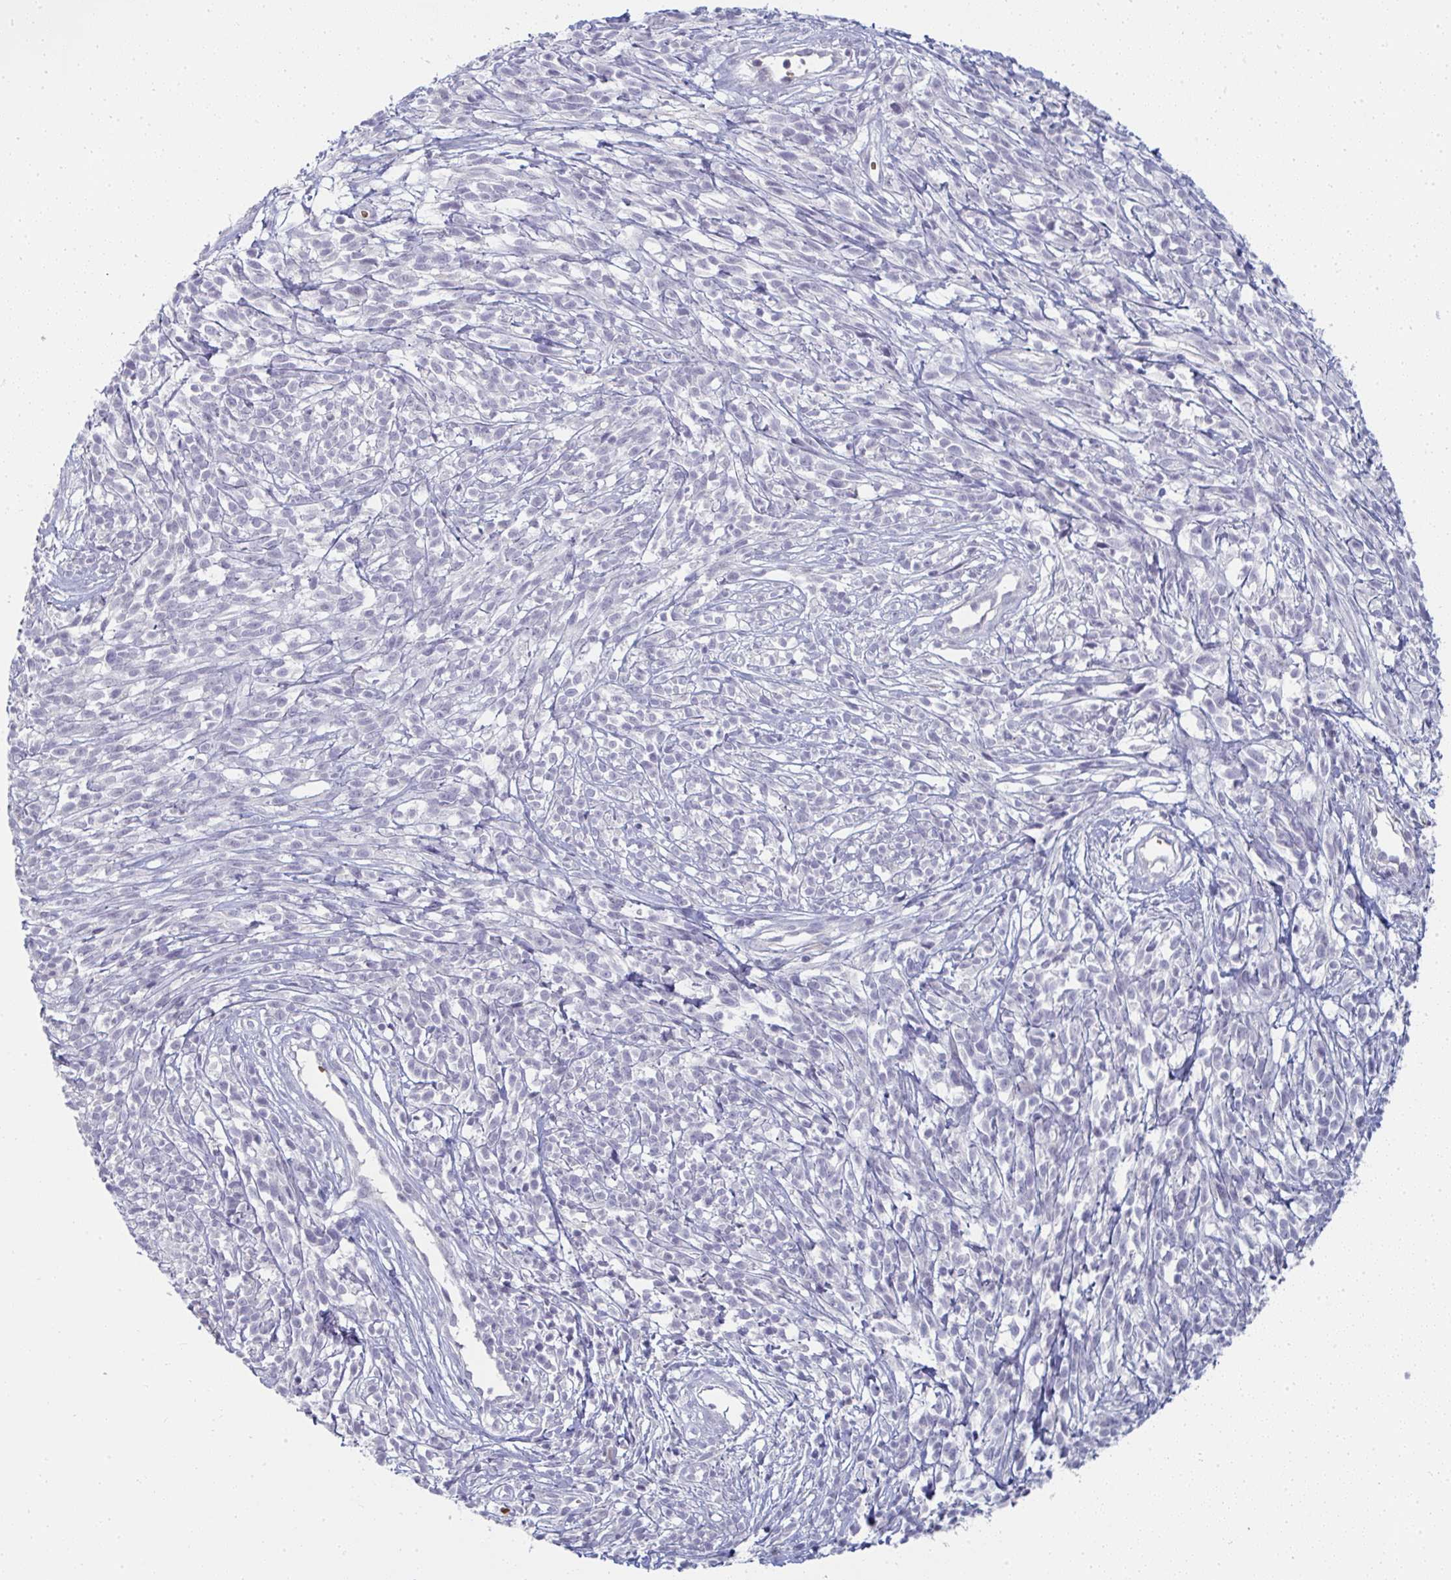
{"staining": {"intensity": "negative", "quantity": "none", "location": "none"}, "tissue": "melanoma", "cell_type": "Tumor cells", "image_type": "cancer", "snomed": [{"axis": "morphology", "description": "Malignant melanoma, NOS"}, {"axis": "topography", "description": "Skin"}, {"axis": "topography", "description": "Skin of trunk"}], "caption": "IHC photomicrograph of human melanoma stained for a protein (brown), which reveals no staining in tumor cells. (DAB (3,3'-diaminobenzidine) immunohistochemistry with hematoxylin counter stain).", "gene": "SHB", "patient": {"sex": "male", "age": 74}}